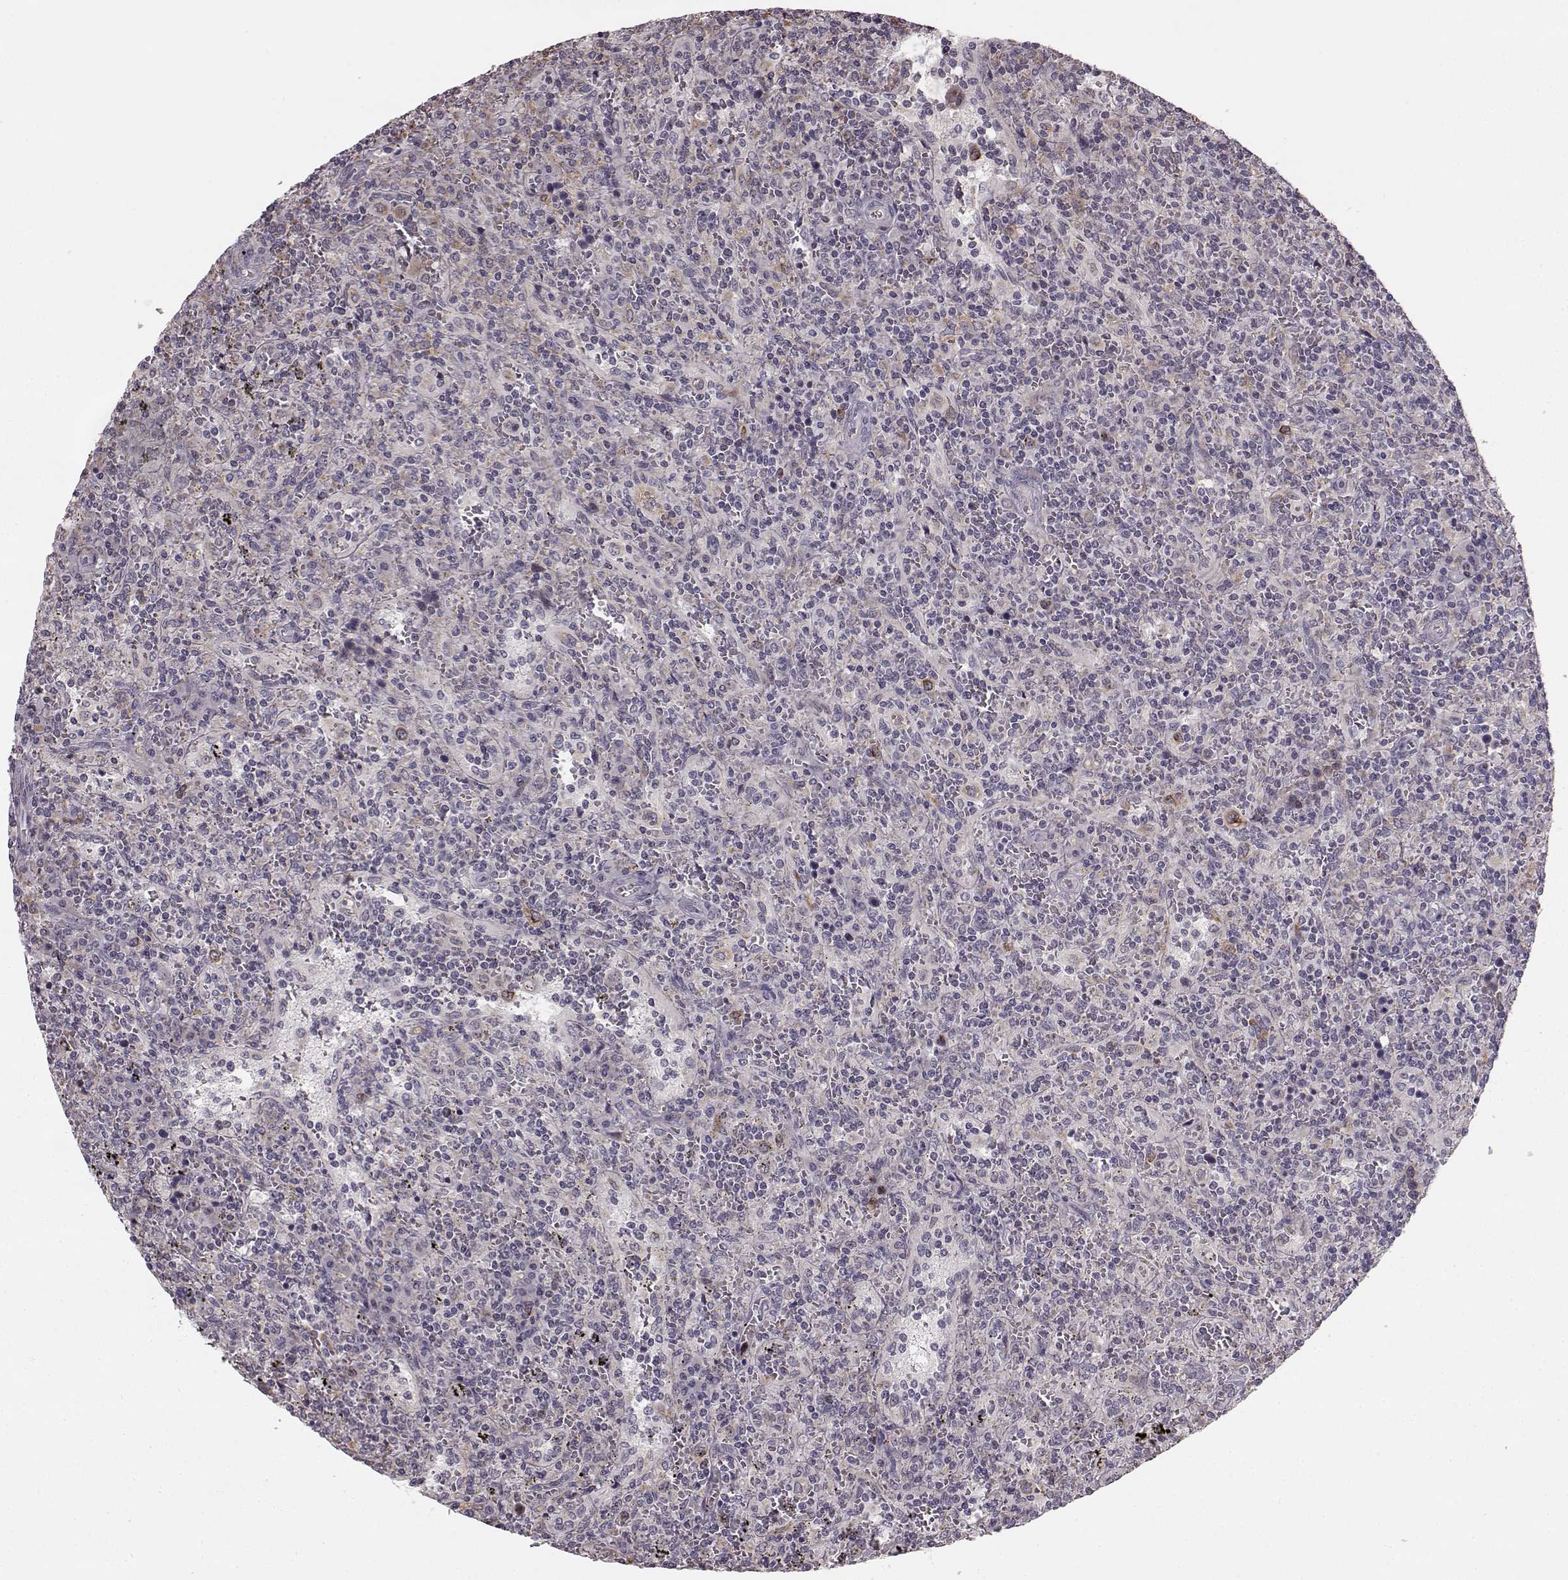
{"staining": {"intensity": "negative", "quantity": "none", "location": "none"}, "tissue": "lymphoma", "cell_type": "Tumor cells", "image_type": "cancer", "snomed": [{"axis": "morphology", "description": "Malignant lymphoma, non-Hodgkin's type, Low grade"}, {"axis": "topography", "description": "Spleen"}], "caption": "Tumor cells show no significant positivity in low-grade malignant lymphoma, non-Hodgkin's type.", "gene": "HMMR", "patient": {"sex": "male", "age": 62}}